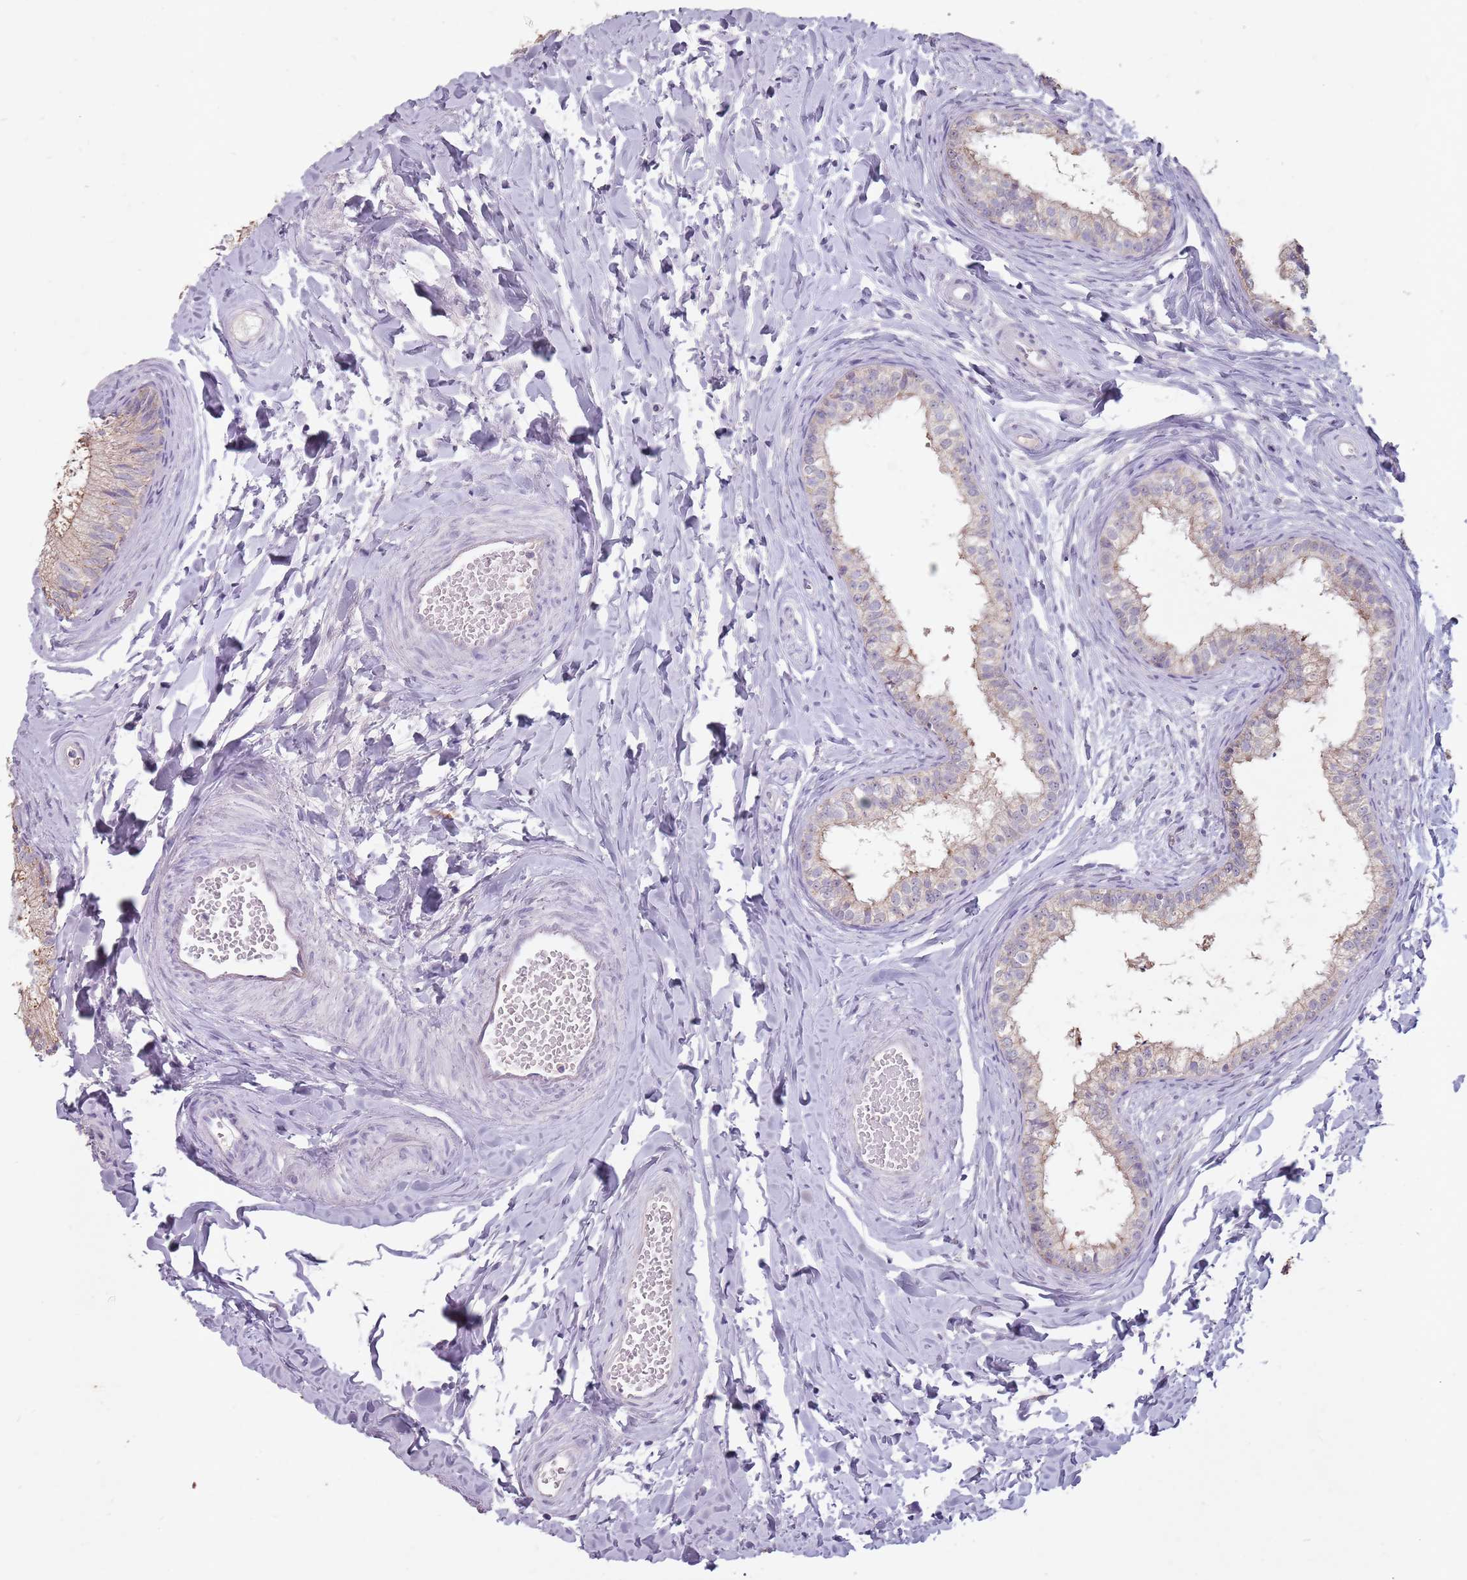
{"staining": {"intensity": "weak", "quantity": "25%-75%", "location": "cytoplasmic/membranous"}, "tissue": "epididymis", "cell_type": "Glandular cells", "image_type": "normal", "snomed": [{"axis": "morphology", "description": "Normal tissue, NOS"}, {"axis": "topography", "description": "Epididymis"}], "caption": "Epididymis stained with DAB immunohistochemistry (IHC) exhibits low levels of weak cytoplasmic/membranous staining in approximately 25%-75% of glandular cells. (DAB (3,3'-diaminobenzidine) IHC with brightfield microscopy, high magnification).", "gene": "STYK1", "patient": {"sex": "male", "age": 34}}